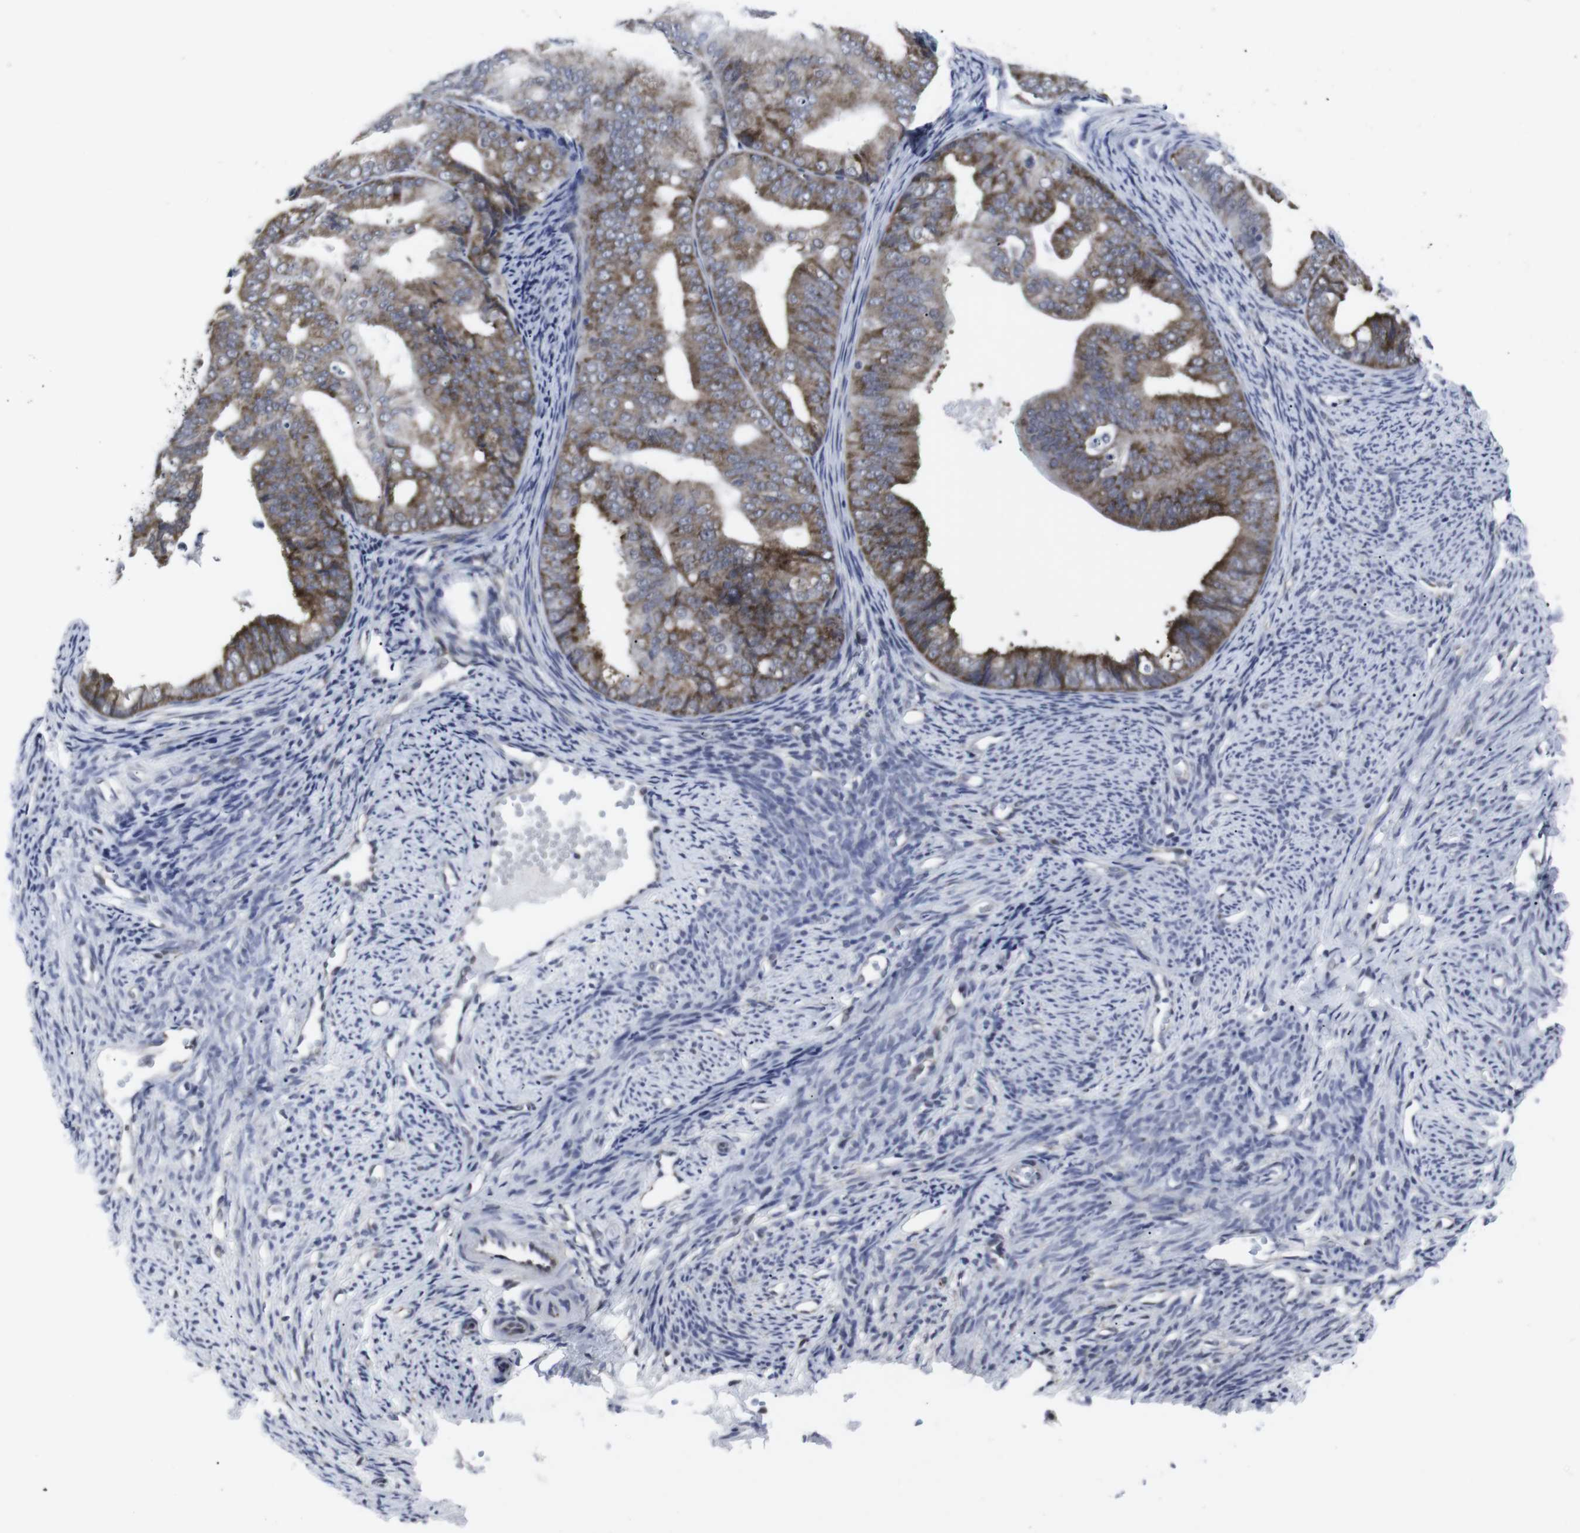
{"staining": {"intensity": "moderate", "quantity": ">75%", "location": "cytoplasmic/membranous"}, "tissue": "endometrial cancer", "cell_type": "Tumor cells", "image_type": "cancer", "snomed": [{"axis": "morphology", "description": "Adenocarcinoma, NOS"}, {"axis": "topography", "description": "Endometrium"}], "caption": "Immunohistochemical staining of endometrial adenocarcinoma reveals medium levels of moderate cytoplasmic/membranous expression in about >75% of tumor cells.", "gene": "GEMIN2", "patient": {"sex": "female", "age": 63}}